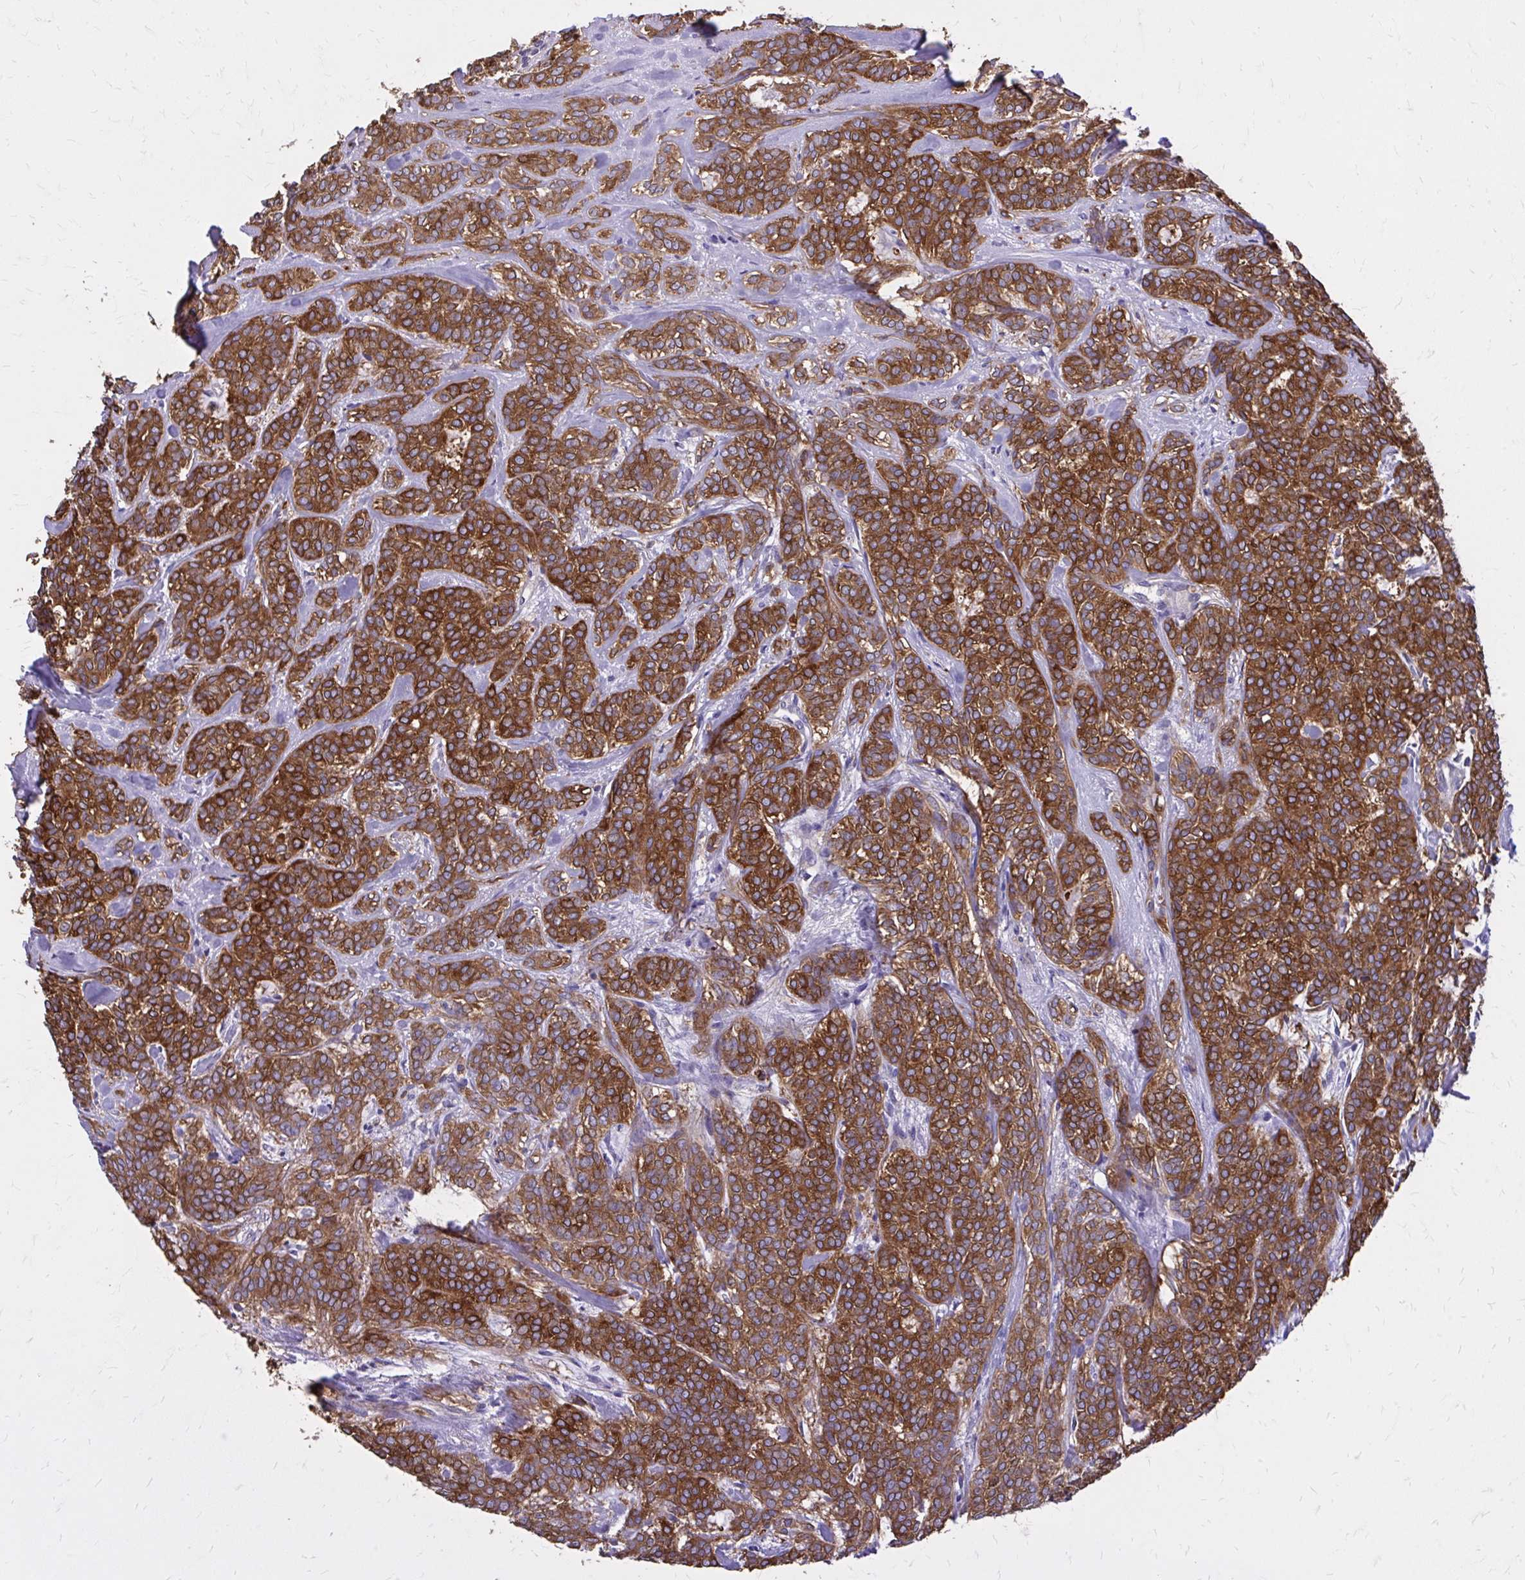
{"staining": {"intensity": "strong", "quantity": ">75%", "location": "cytoplasmic/membranous"}, "tissue": "head and neck cancer", "cell_type": "Tumor cells", "image_type": "cancer", "snomed": [{"axis": "morphology", "description": "Adenocarcinoma, NOS"}, {"axis": "topography", "description": "Head-Neck"}], "caption": "Human adenocarcinoma (head and neck) stained with a brown dye shows strong cytoplasmic/membranous positive staining in approximately >75% of tumor cells.", "gene": "EPB41L1", "patient": {"sex": "female", "age": 57}}